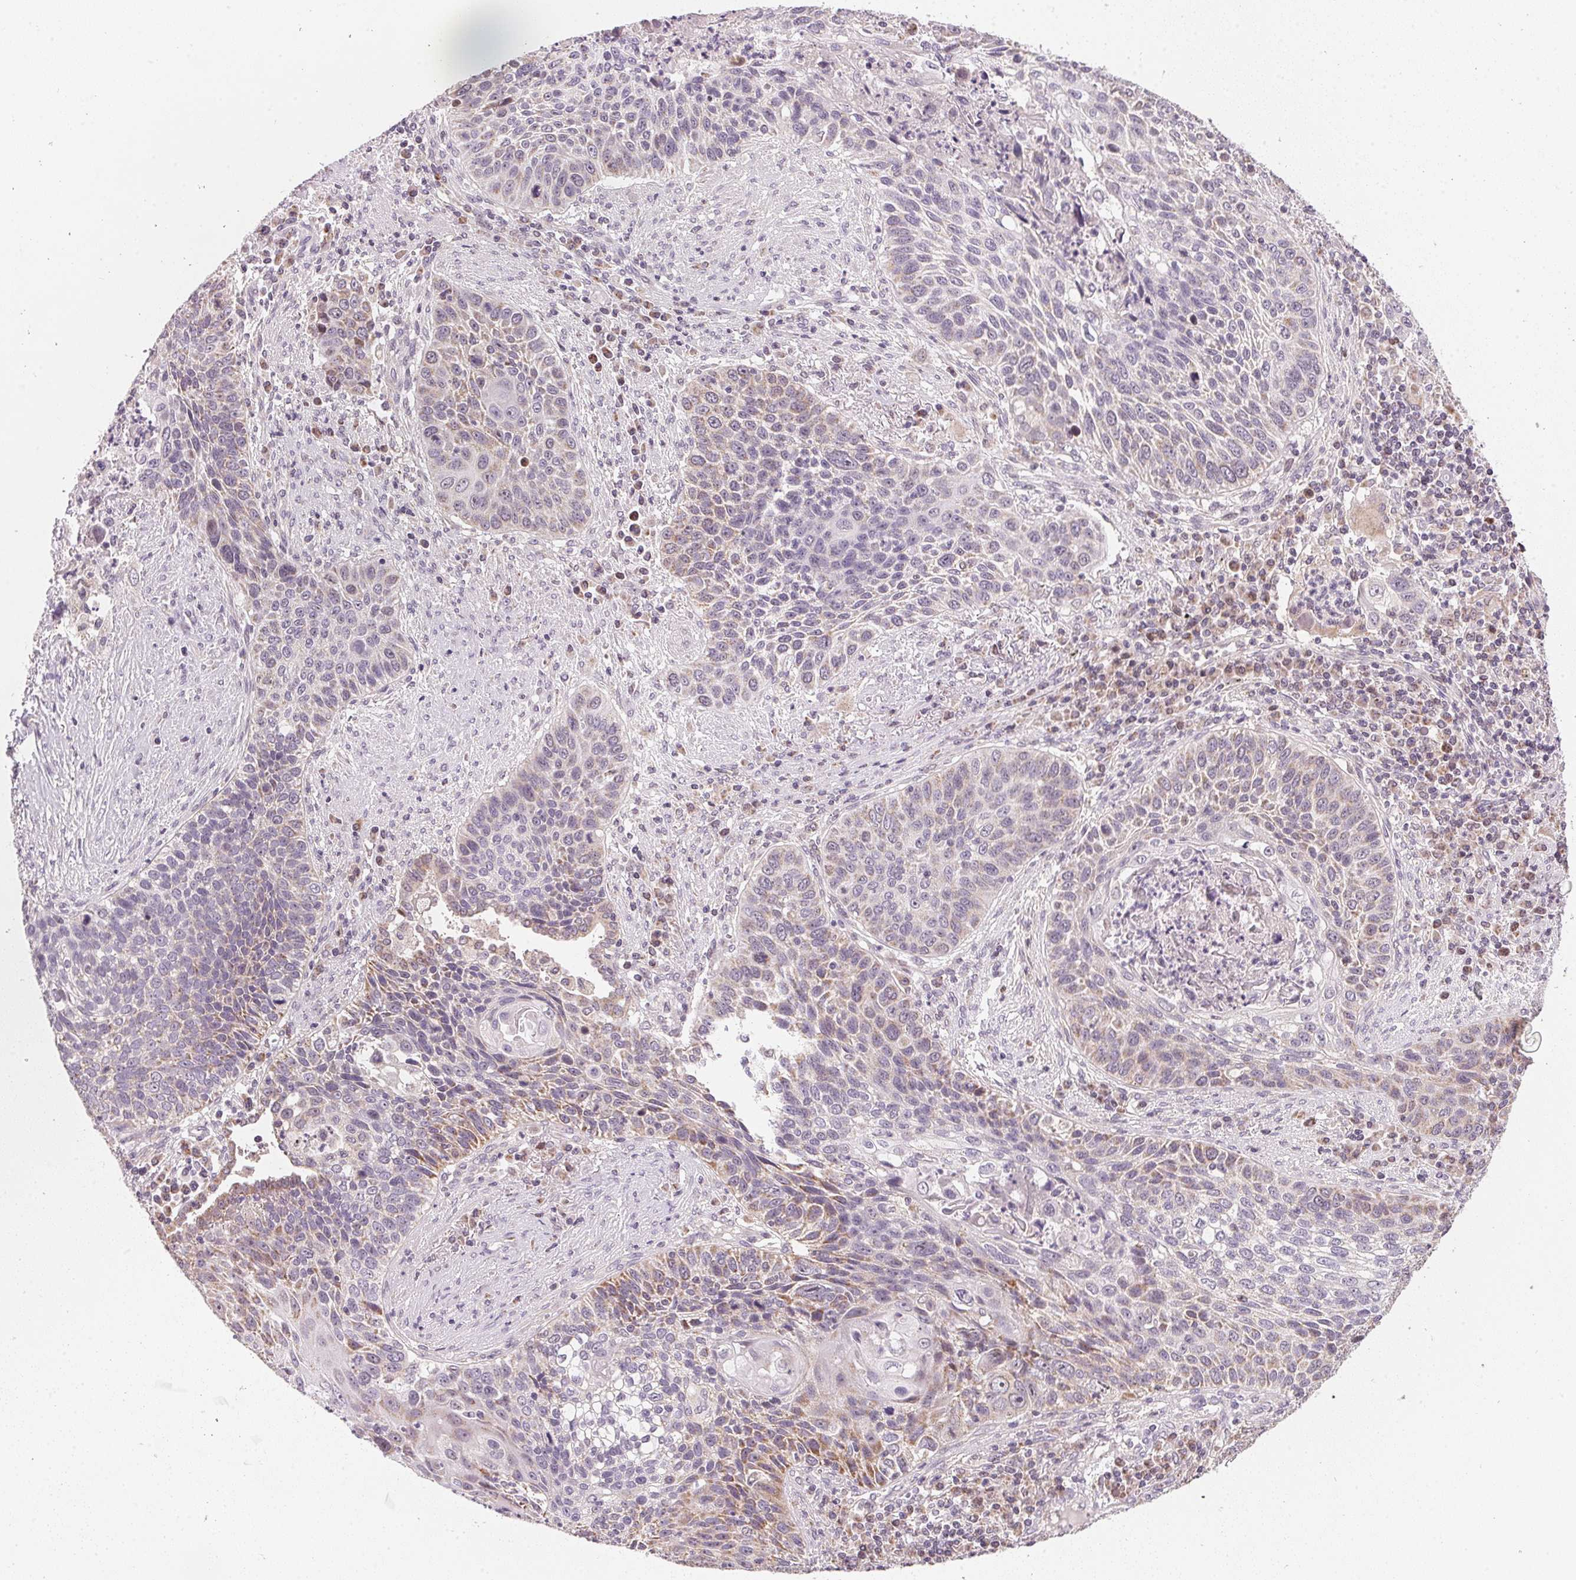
{"staining": {"intensity": "weak", "quantity": "<25%", "location": "cytoplasmic/membranous"}, "tissue": "lung cancer", "cell_type": "Tumor cells", "image_type": "cancer", "snomed": [{"axis": "morphology", "description": "Squamous cell carcinoma, NOS"}, {"axis": "morphology", "description": "Squamous cell carcinoma, metastatic, NOS"}, {"axis": "topography", "description": "Lung"}, {"axis": "topography", "description": "Pleura, NOS"}], "caption": "Protein analysis of lung cancer reveals no significant staining in tumor cells.", "gene": "COQ7", "patient": {"sex": "male", "age": 72}}